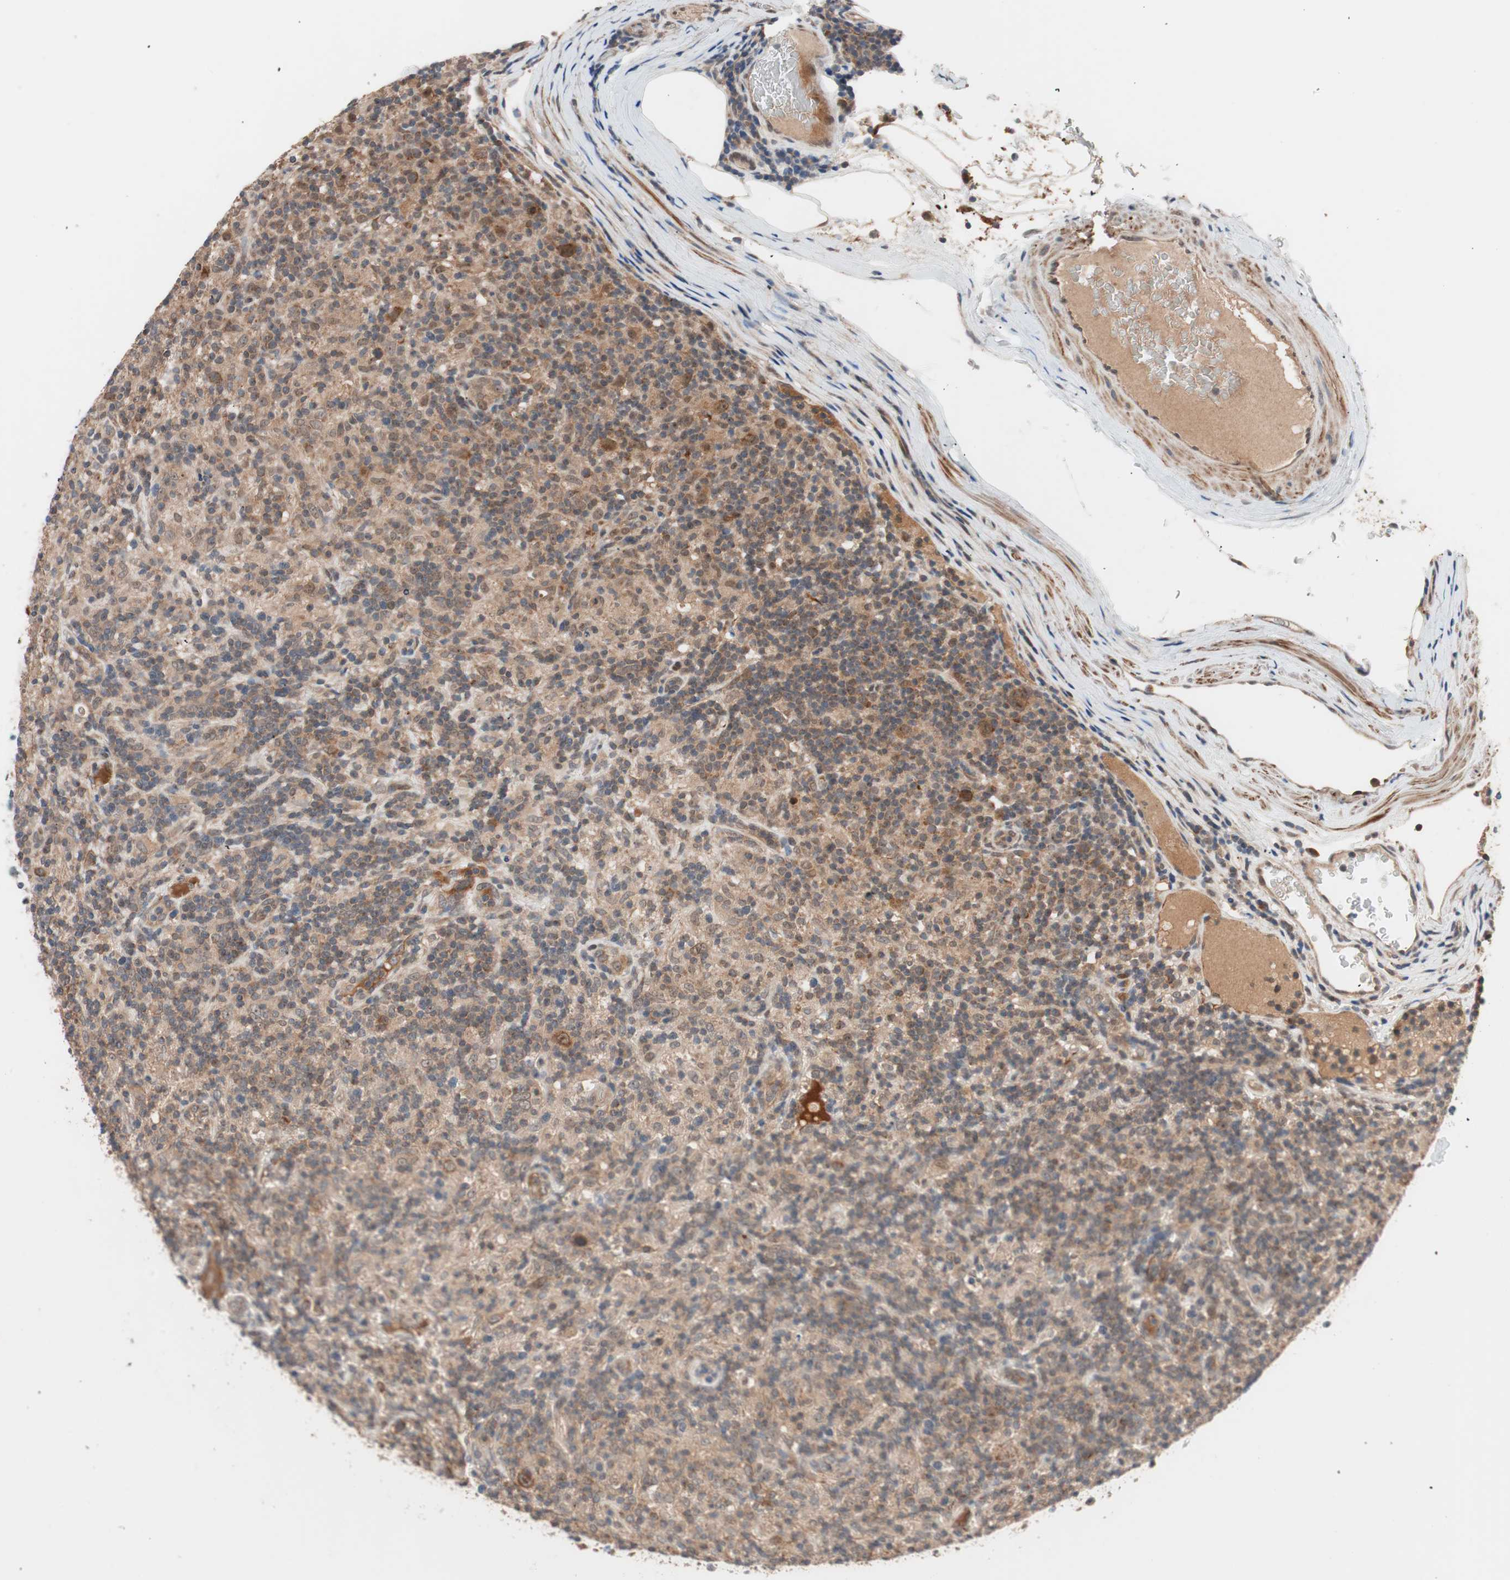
{"staining": {"intensity": "moderate", "quantity": ">75%", "location": "cytoplasmic/membranous"}, "tissue": "lymphoma", "cell_type": "Tumor cells", "image_type": "cancer", "snomed": [{"axis": "morphology", "description": "Hodgkin's disease, NOS"}, {"axis": "topography", "description": "Lymph node"}], "caption": "This micrograph exhibits immunohistochemistry staining of human lymphoma, with medium moderate cytoplasmic/membranous positivity in approximately >75% of tumor cells.", "gene": "HMBS", "patient": {"sex": "male", "age": 70}}